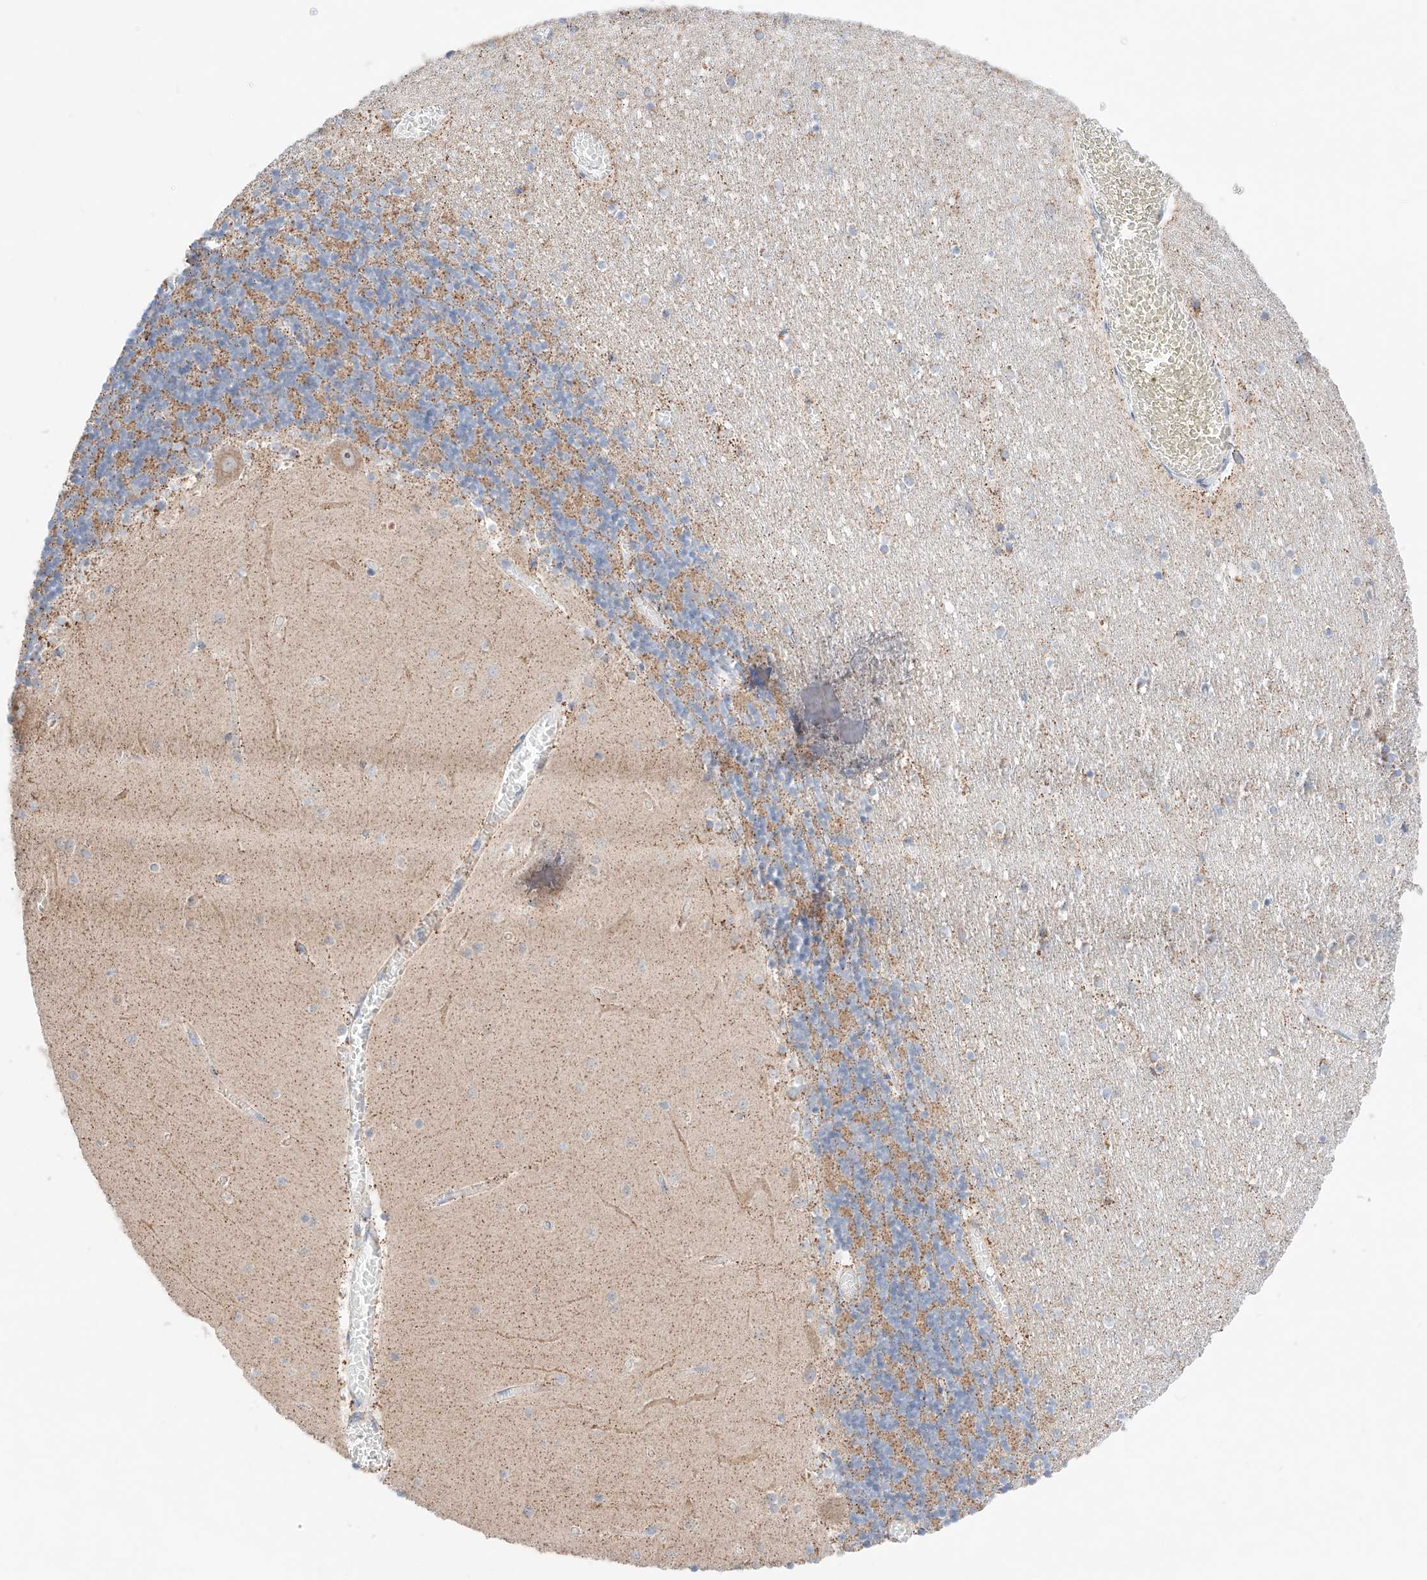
{"staining": {"intensity": "moderate", "quantity": "25%-75%", "location": "cytoplasmic/membranous"}, "tissue": "cerebellum", "cell_type": "Cells in granular layer", "image_type": "normal", "snomed": [{"axis": "morphology", "description": "Normal tissue, NOS"}, {"axis": "topography", "description": "Cerebellum"}], "caption": "Protein staining exhibits moderate cytoplasmic/membranous positivity in approximately 25%-75% of cells in granular layer in unremarkable cerebellum.", "gene": "KTI12", "patient": {"sex": "female", "age": 28}}